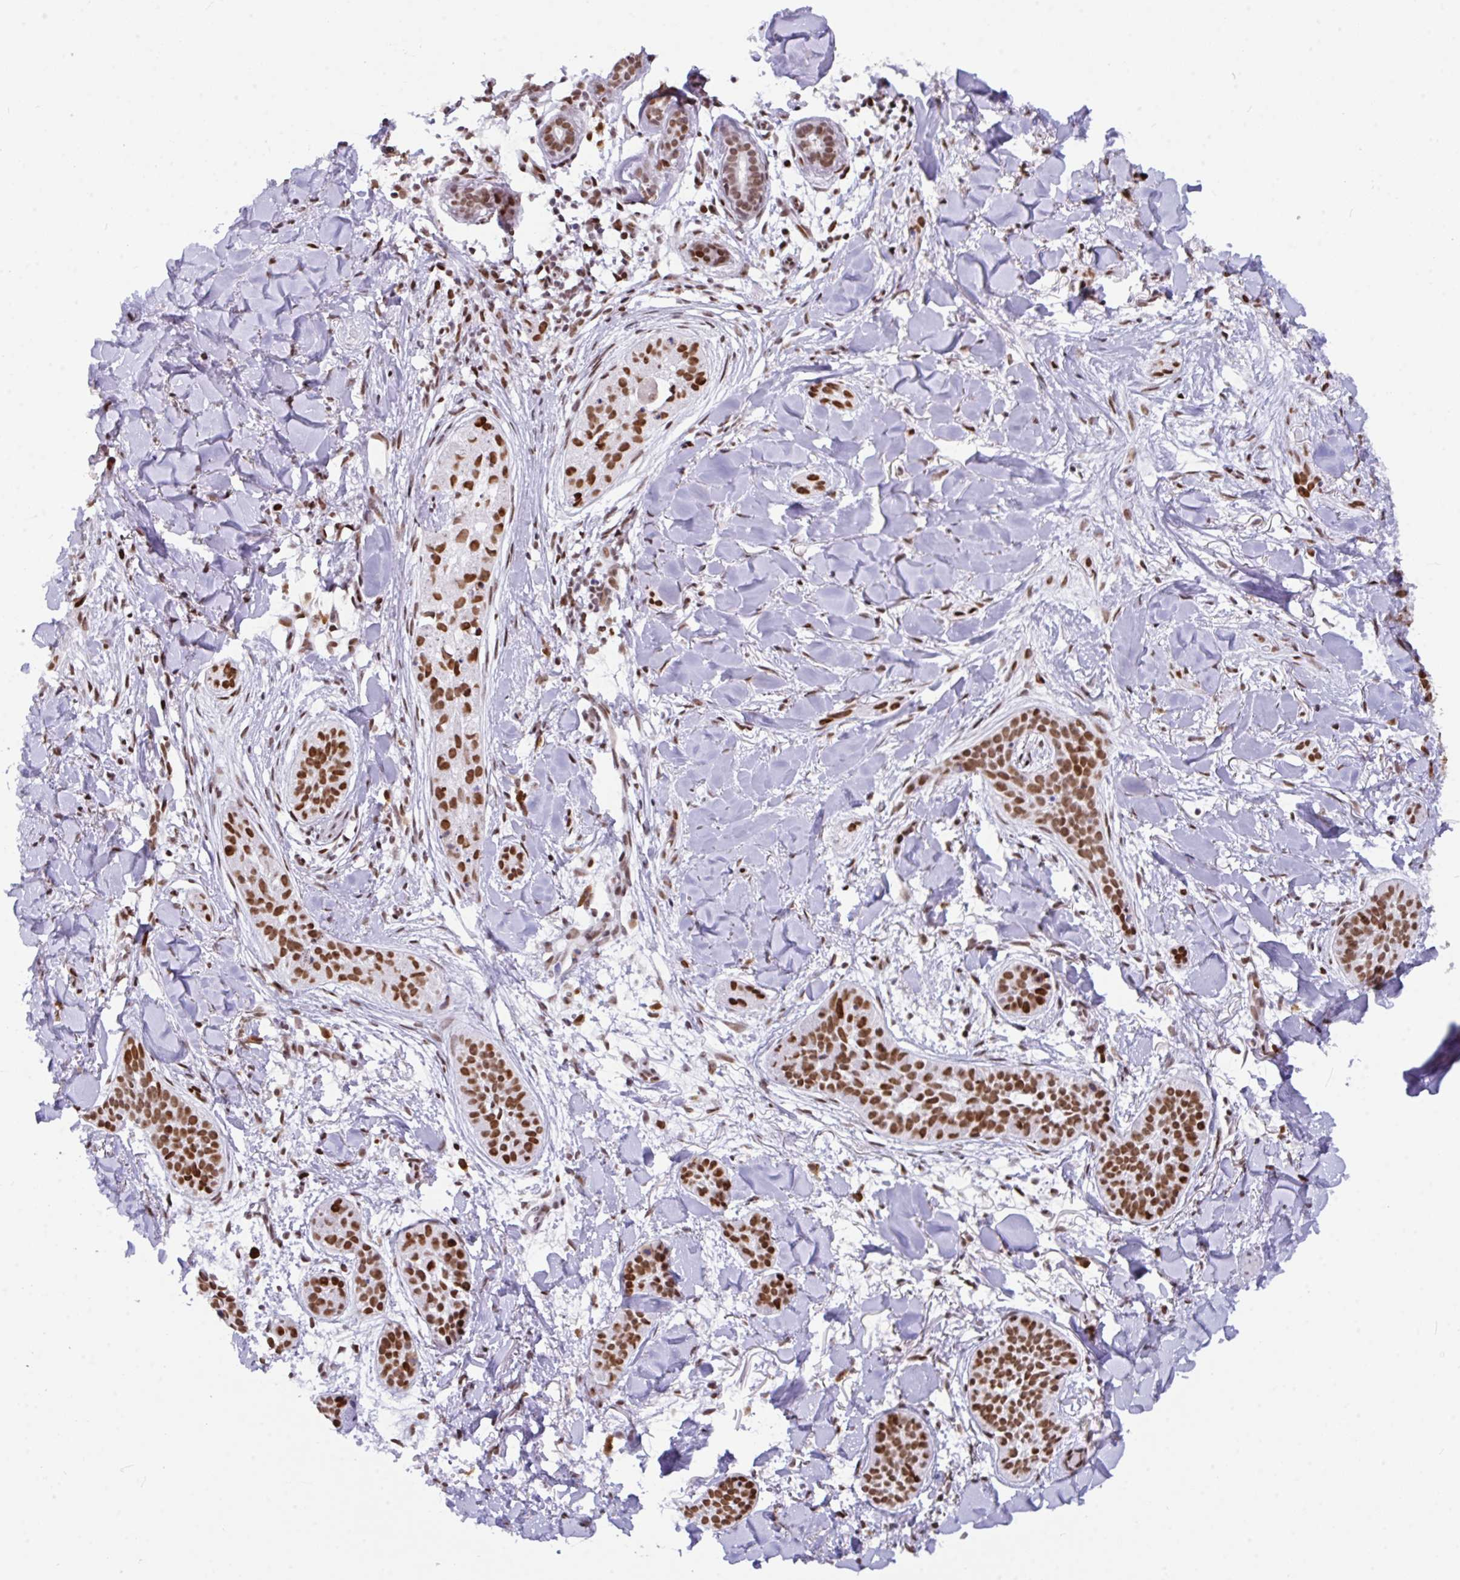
{"staining": {"intensity": "strong", "quantity": ">75%", "location": "nuclear"}, "tissue": "skin cancer", "cell_type": "Tumor cells", "image_type": "cancer", "snomed": [{"axis": "morphology", "description": "Basal cell carcinoma"}, {"axis": "topography", "description": "Skin"}], "caption": "Basal cell carcinoma (skin) stained with a protein marker displays strong staining in tumor cells.", "gene": "CLP1", "patient": {"sex": "male", "age": 52}}